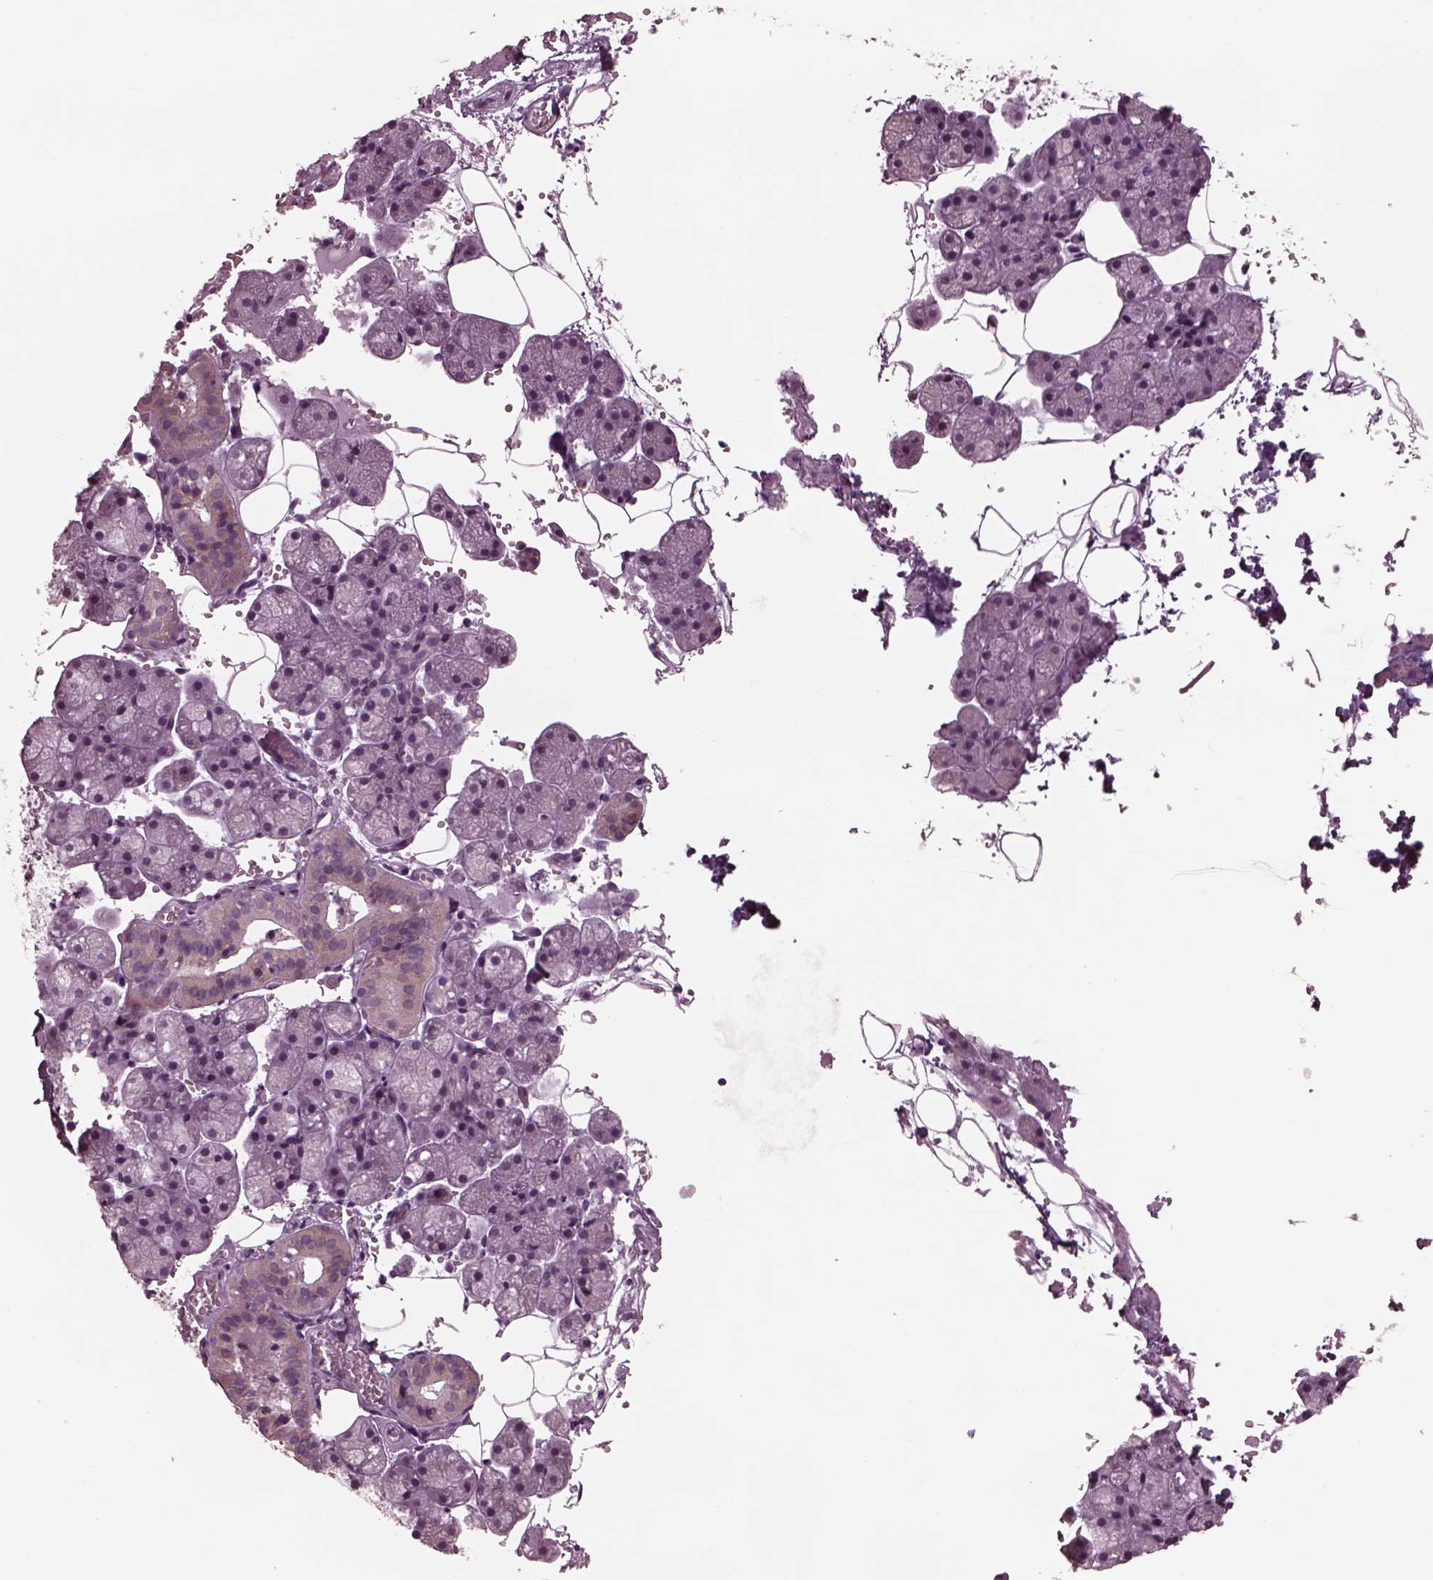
{"staining": {"intensity": "weak", "quantity": "<25%", "location": "cytoplasmic/membranous"}, "tissue": "salivary gland", "cell_type": "Glandular cells", "image_type": "normal", "snomed": [{"axis": "morphology", "description": "Normal tissue, NOS"}, {"axis": "topography", "description": "Salivary gland"}], "caption": "DAB (3,3'-diaminobenzidine) immunohistochemical staining of unremarkable human salivary gland displays no significant positivity in glandular cells.", "gene": "CELSR3", "patient": {"sex": "male", "age": 38}}